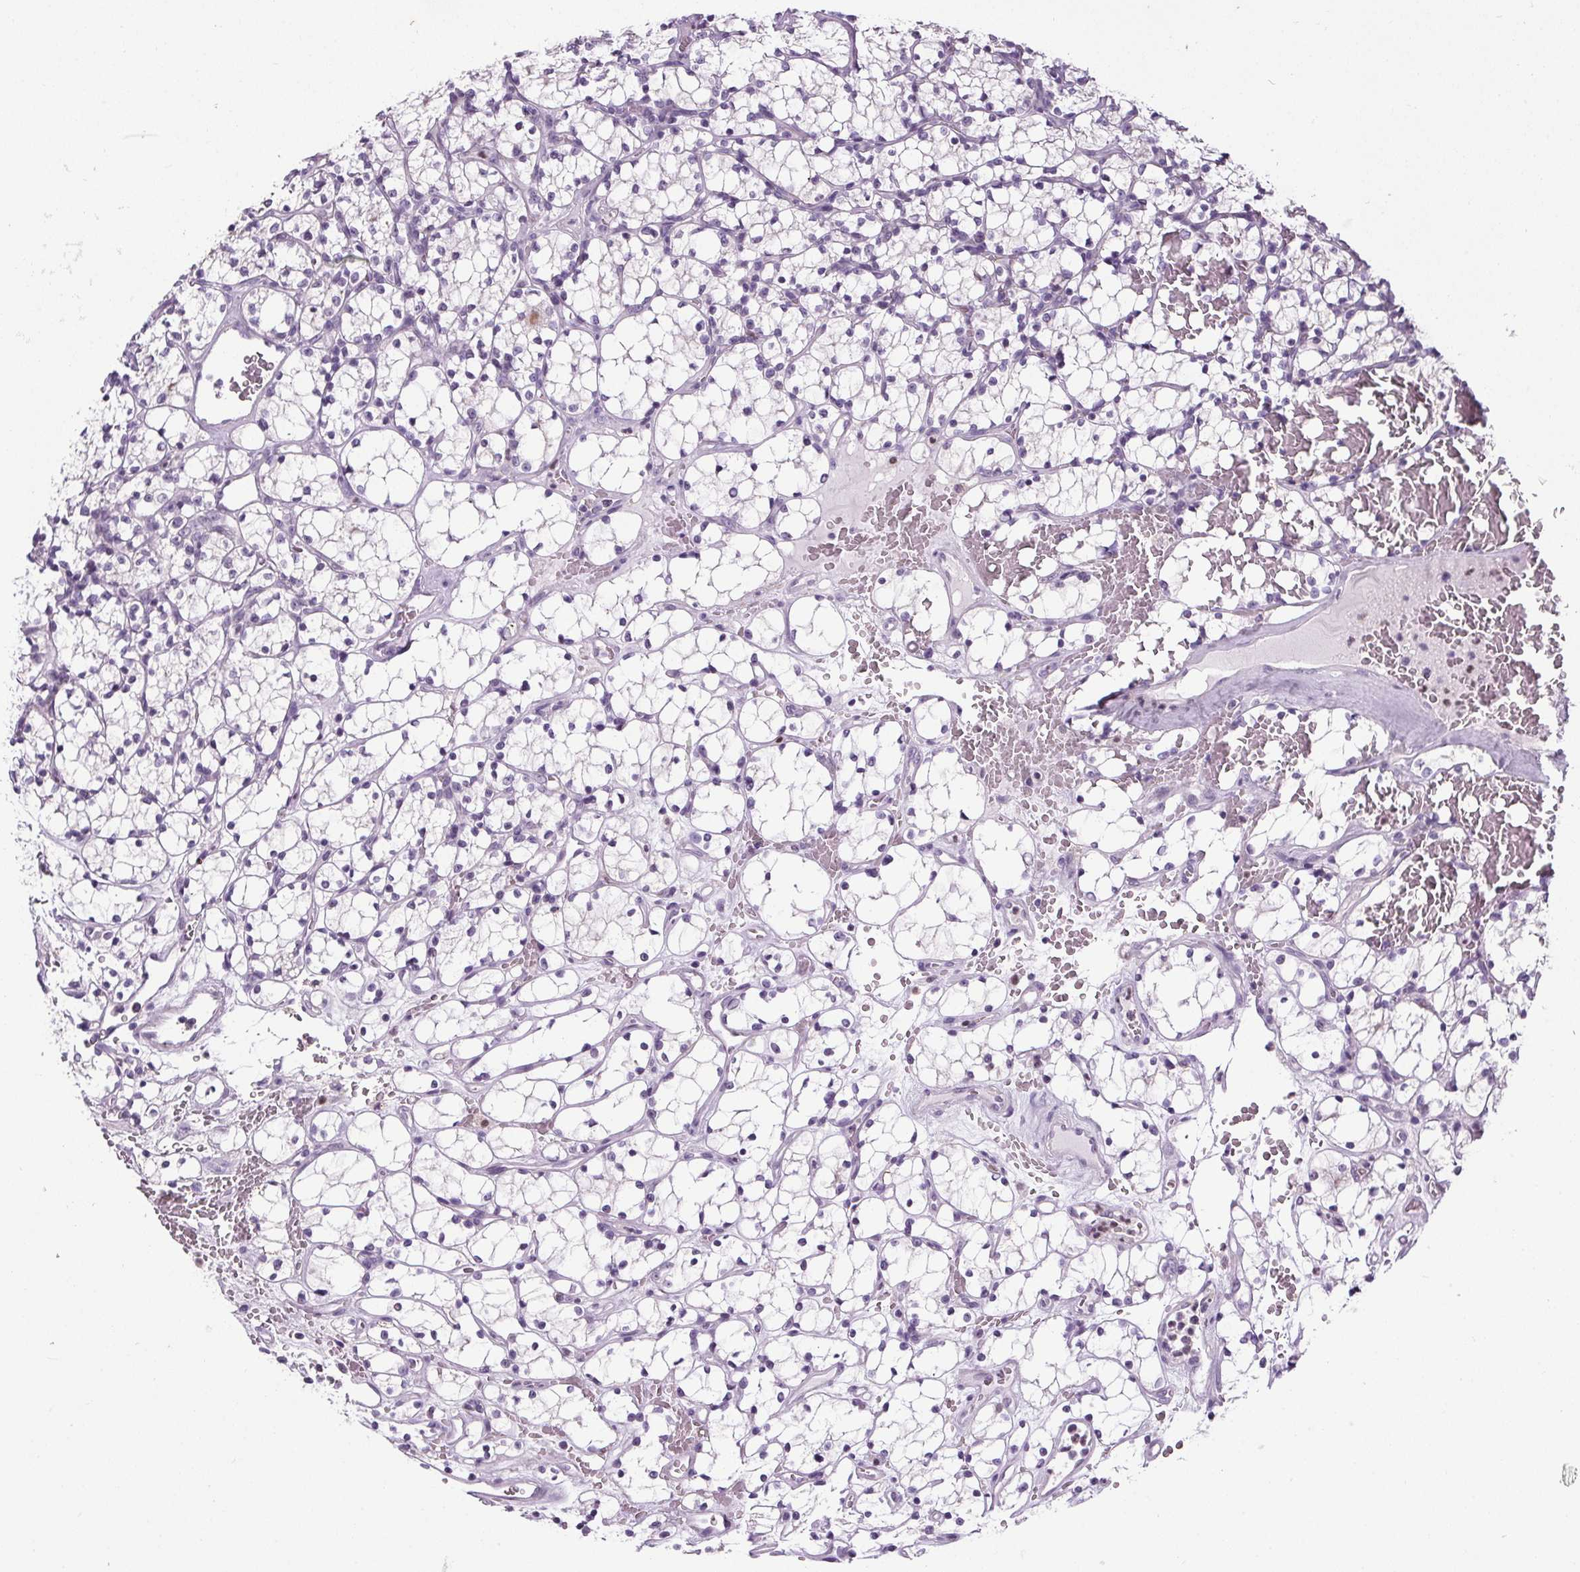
{"staining": {"intensity": "negative", "quantity": "none", "location": "none"}, "tissue": "renal cancer", "cell_type": "Tumor cells", "image_type": "cancer", "snomed": [{"axis": "morphology", "description": "Adenocarcinoma, NOS"}, {"axis": "topography", "description": "Kidney"}], "caption": "This micrograph is of renal adenocarcinoma stained with immunohistochemistry to label a protein in brown with the nuclei are counter-stained blue. There is no staining in tumor cells.", "gene": "TMEM240", "patient": {"sex": "female", "age": 69}}